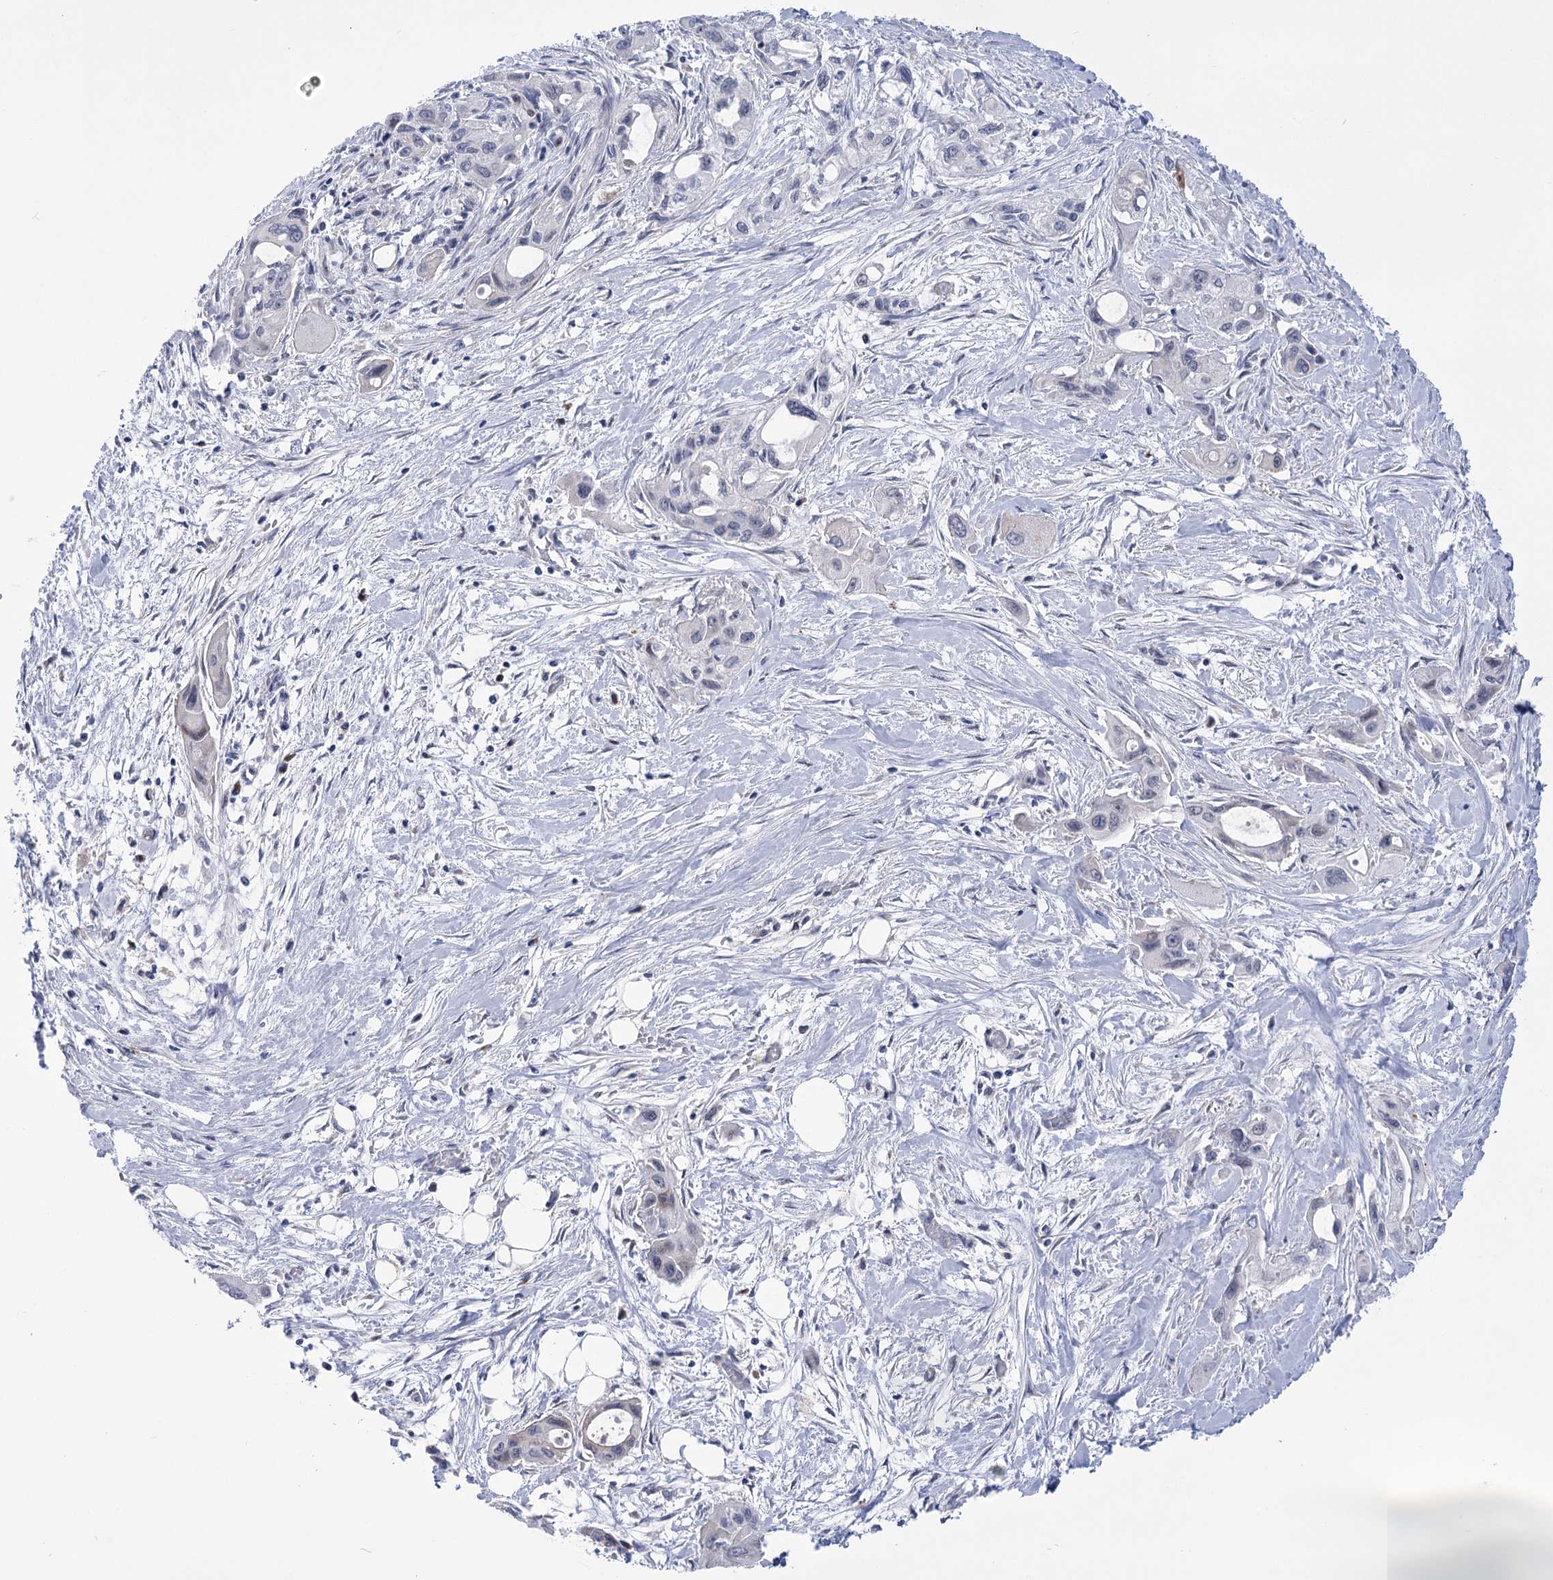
{"staining": {"intensity": "negative", "quantity": "none", "location": "none"}, "tissue": "pancreatic cancer", "cell_type": "Tumor cells", "image_type": "cancer", "snomed": [{"axis": "morphology", "description": "Adenocarcinoma, NOS"}, {"axis": "topography", "description": "Pancreas"}], "caption": "Tumor cells are negative for protein expression in human pancreatic cancer (adenocarcinoma).", "gene": "BEND7", "patient": {"sex": "male", "age": 75}}